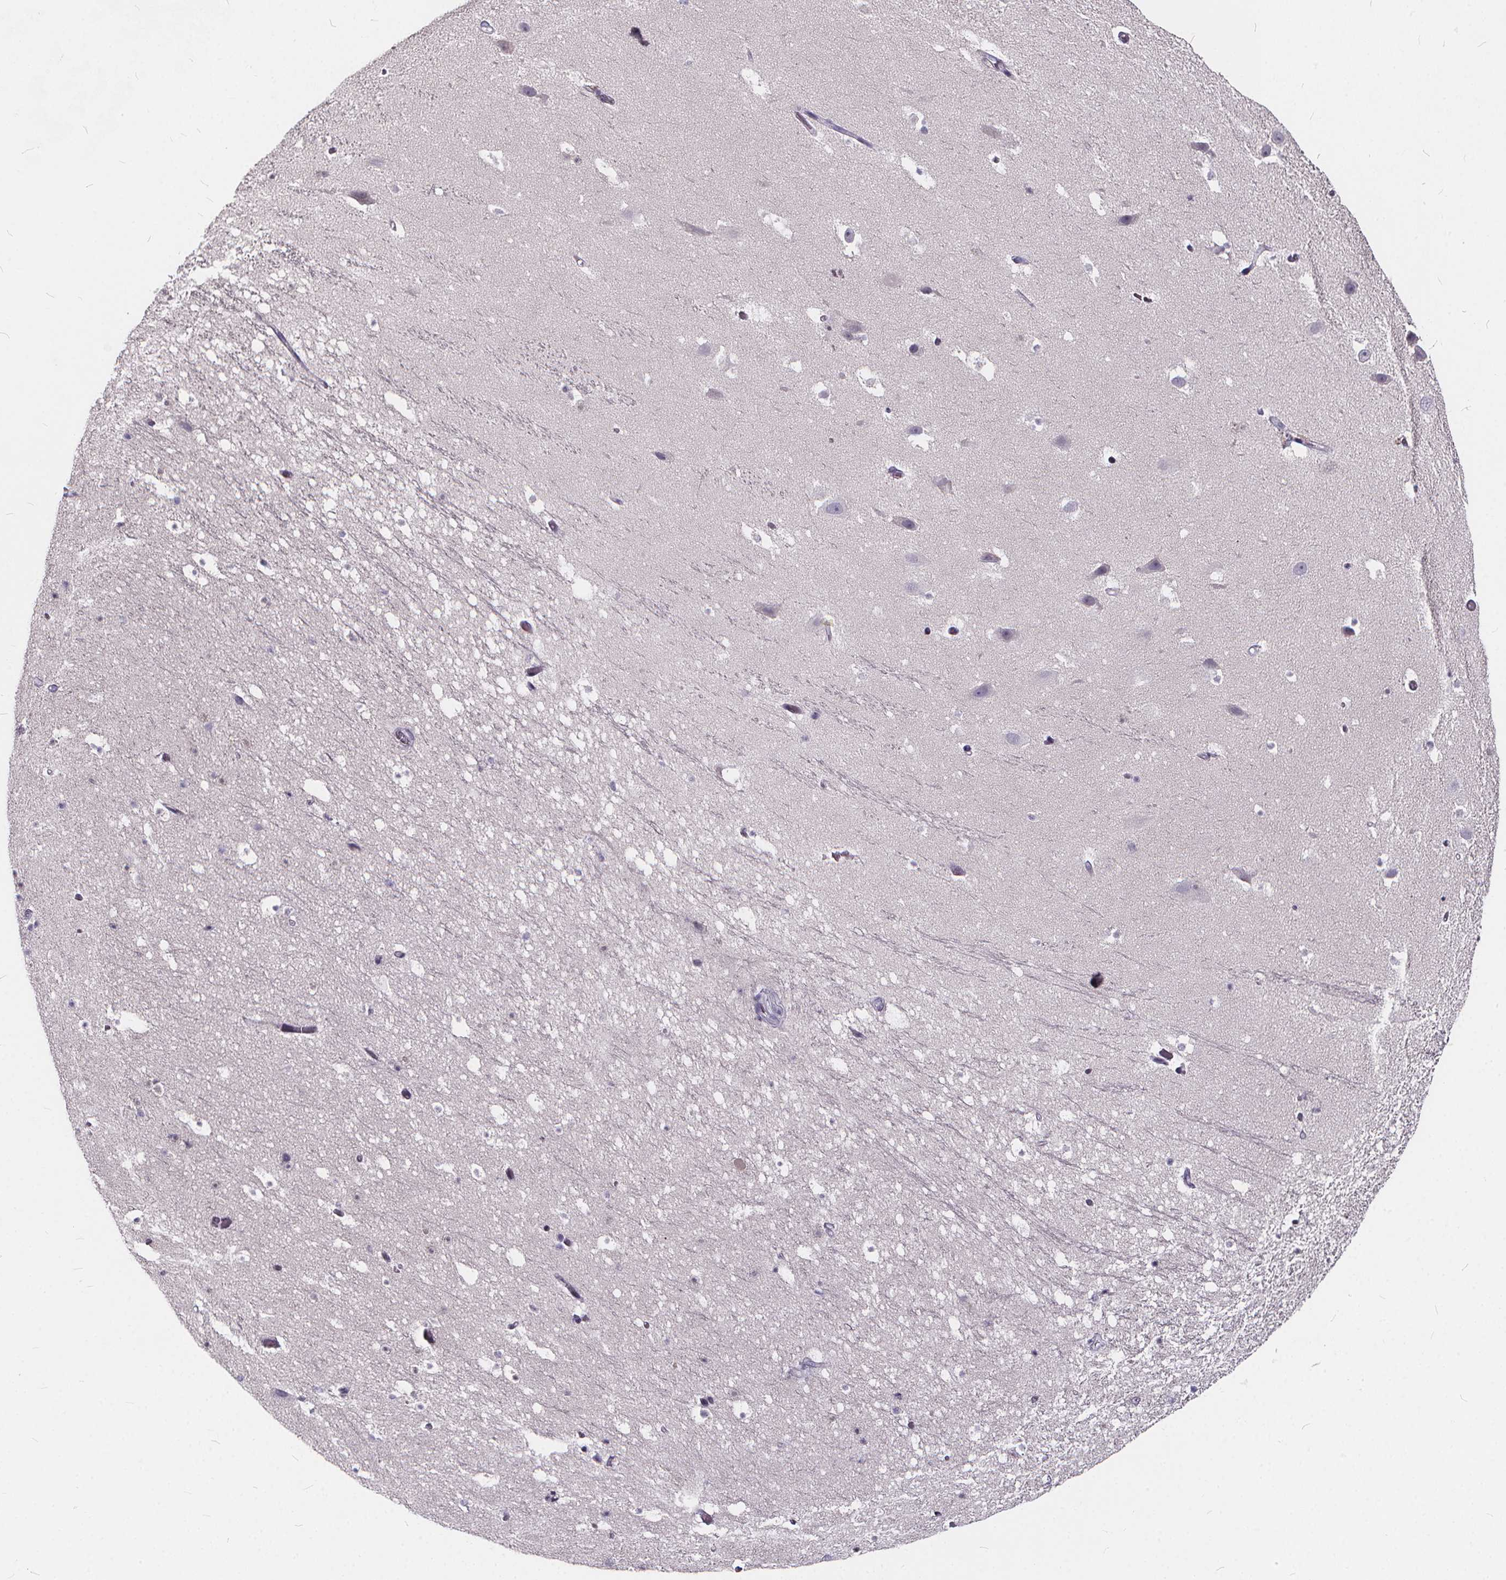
{"staining": {"intensity": "negative", "quantity": "none", "location": "none"}, "tissue": "hippocampus", "cell_type": "Glial cells", "image_type": "normal", "snomed": [{"axis": "morphology", "description": "Normal tissue, NOS"}, {"axis": "topography", "description": "Hippocampus"}], "caption": "A photomicrograph of hippocampus stained for a protein displays no brown staining in glial cells. The staining was performed using DAB (3,3'-diaminobenzidine) to visualize the protein expression in brown, while the nuclei were stained in blue with hematoxylin (Magnification: 20x).", "gene": "SPEF2", "patient": {"sex": "male", "age": 26}}